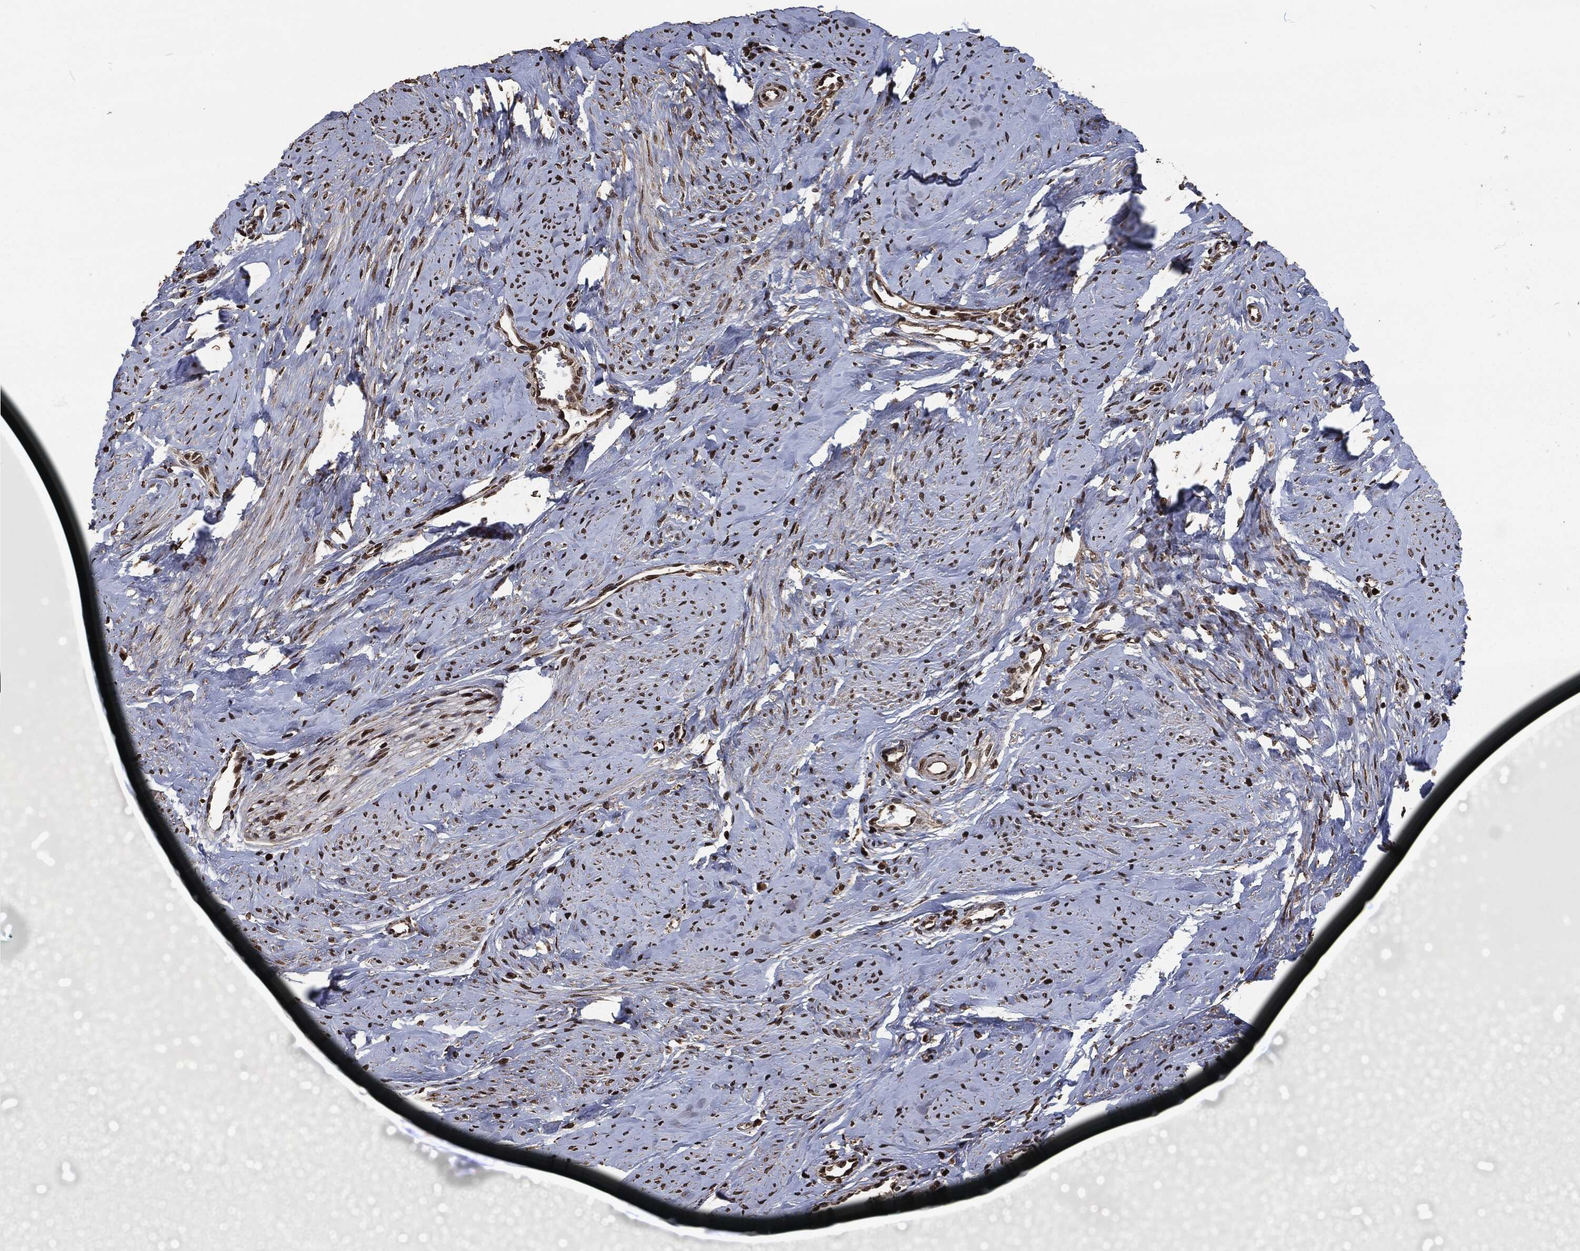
{"staining": {"intensity": "strong", "quantity": "25%-75%", "location": "nuclear"}, "tissue": "smooth muscle", "cell_type": "Smooth muscle cells", "image_type": "normal", "snomed": [{"axis": "morphology", "description": "Normal tissue, NOS"}, {"axis": "topography", "description": "Smooth muscle"}], "caption": "Immunohistochemistry micrograph of normal human smooth muscle stained for a protein (brown), which reveals high levels of strong nuclear expression in about 25%-75% of smooth muscle cells.", "gene": "SNAI1", "patient": {"sex": "female", "age": 48}}